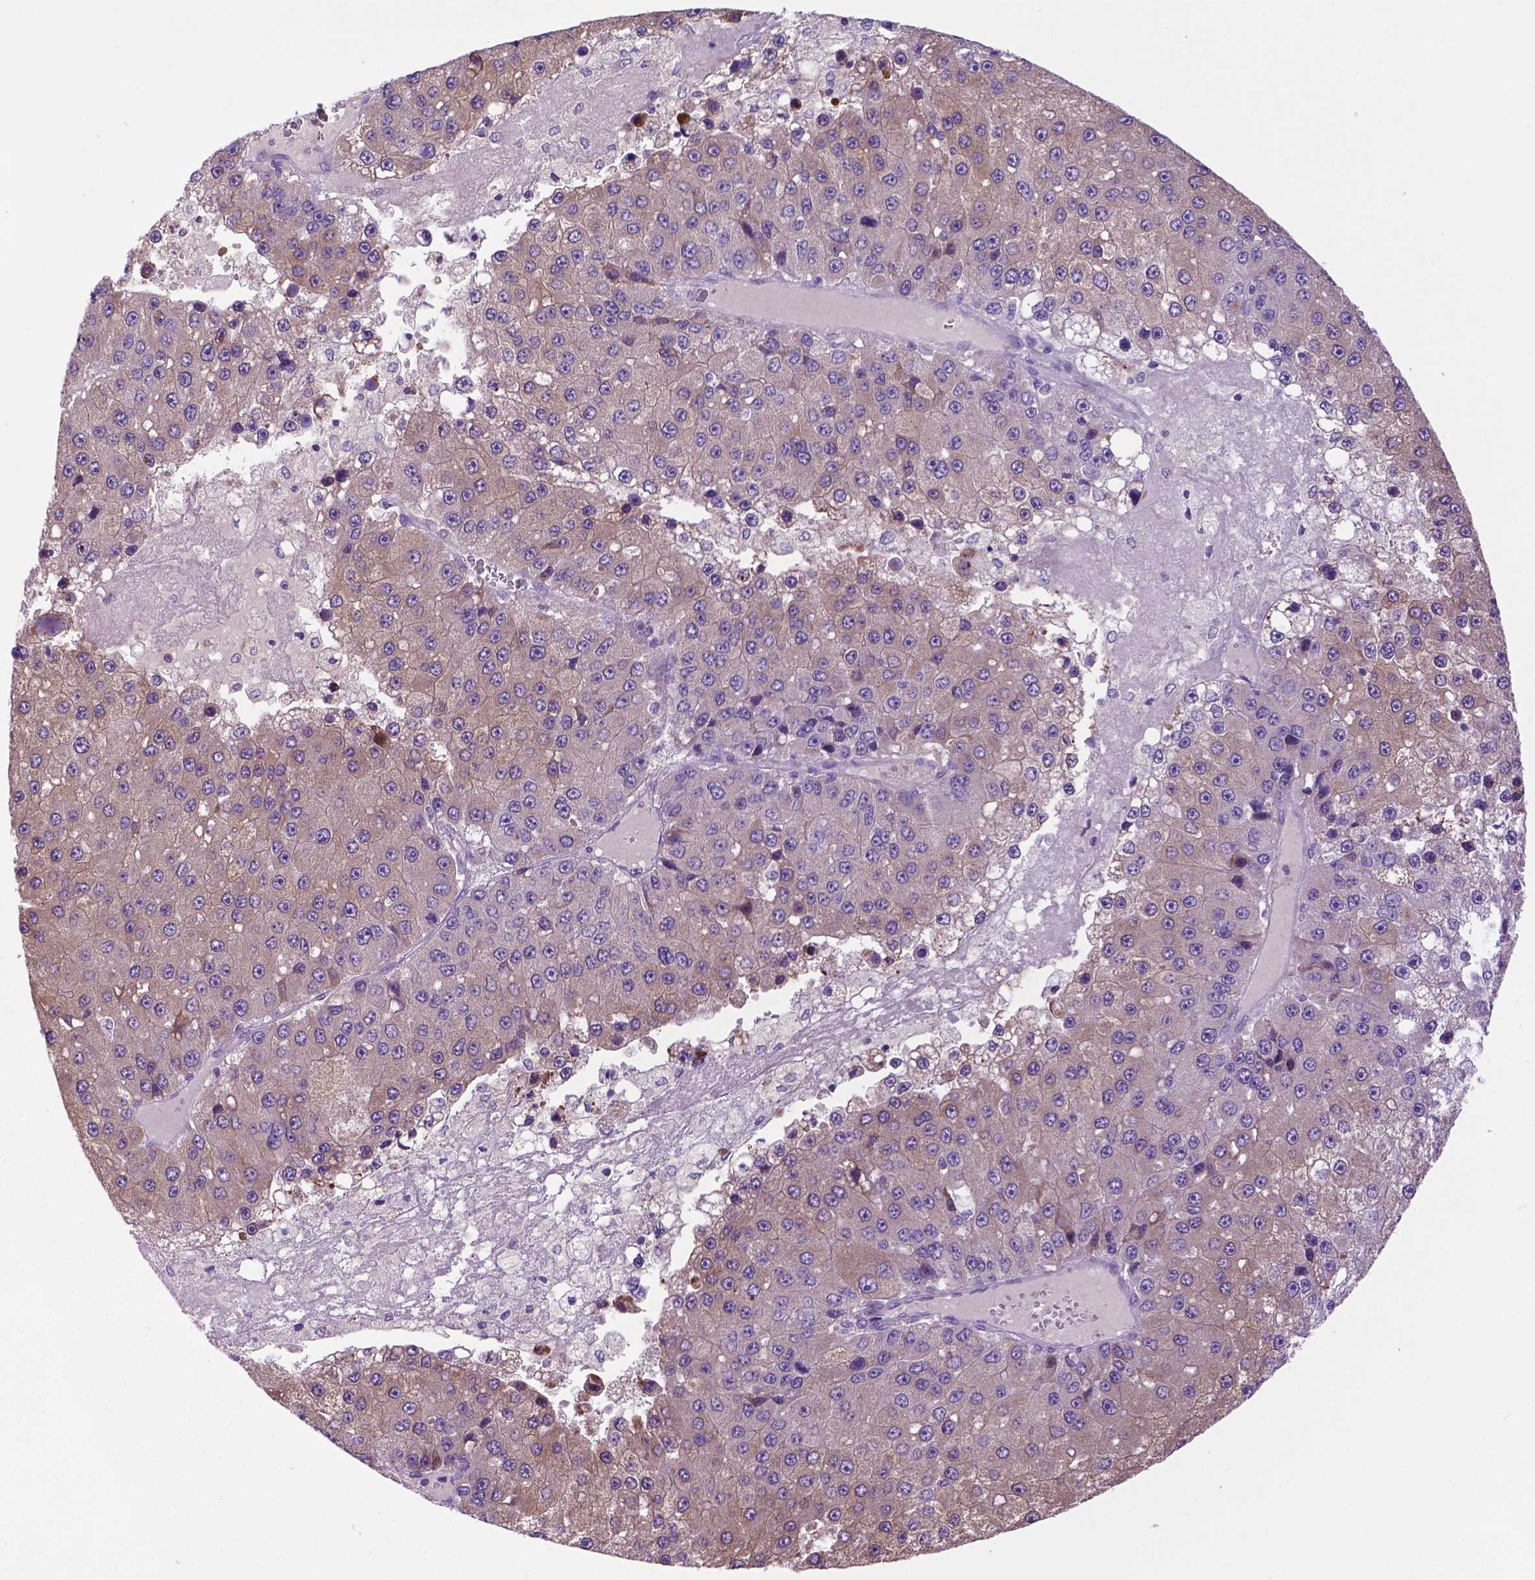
{"staining": {"intensity": "weak", "quantity": "<25%", "location": "cytoplasmic/membranous"}, "tissue": "liver cancer", "cell_type": "Tumor cells", "image_type": "cancer", "snomed": [{"axis": "morphology", "description": "Carcinoma, Hepatocellular, NOS"}, {"axis": "topography", "description": "Liver"}], "caption": "Human liver cancer (hepatocellular carcinoma) stained for a protein using immunohistochemistry (IHC) shows no staining in tumor cells.", "gene": "ADRA2B", "patient": {"sex": "female", "age": 73}}